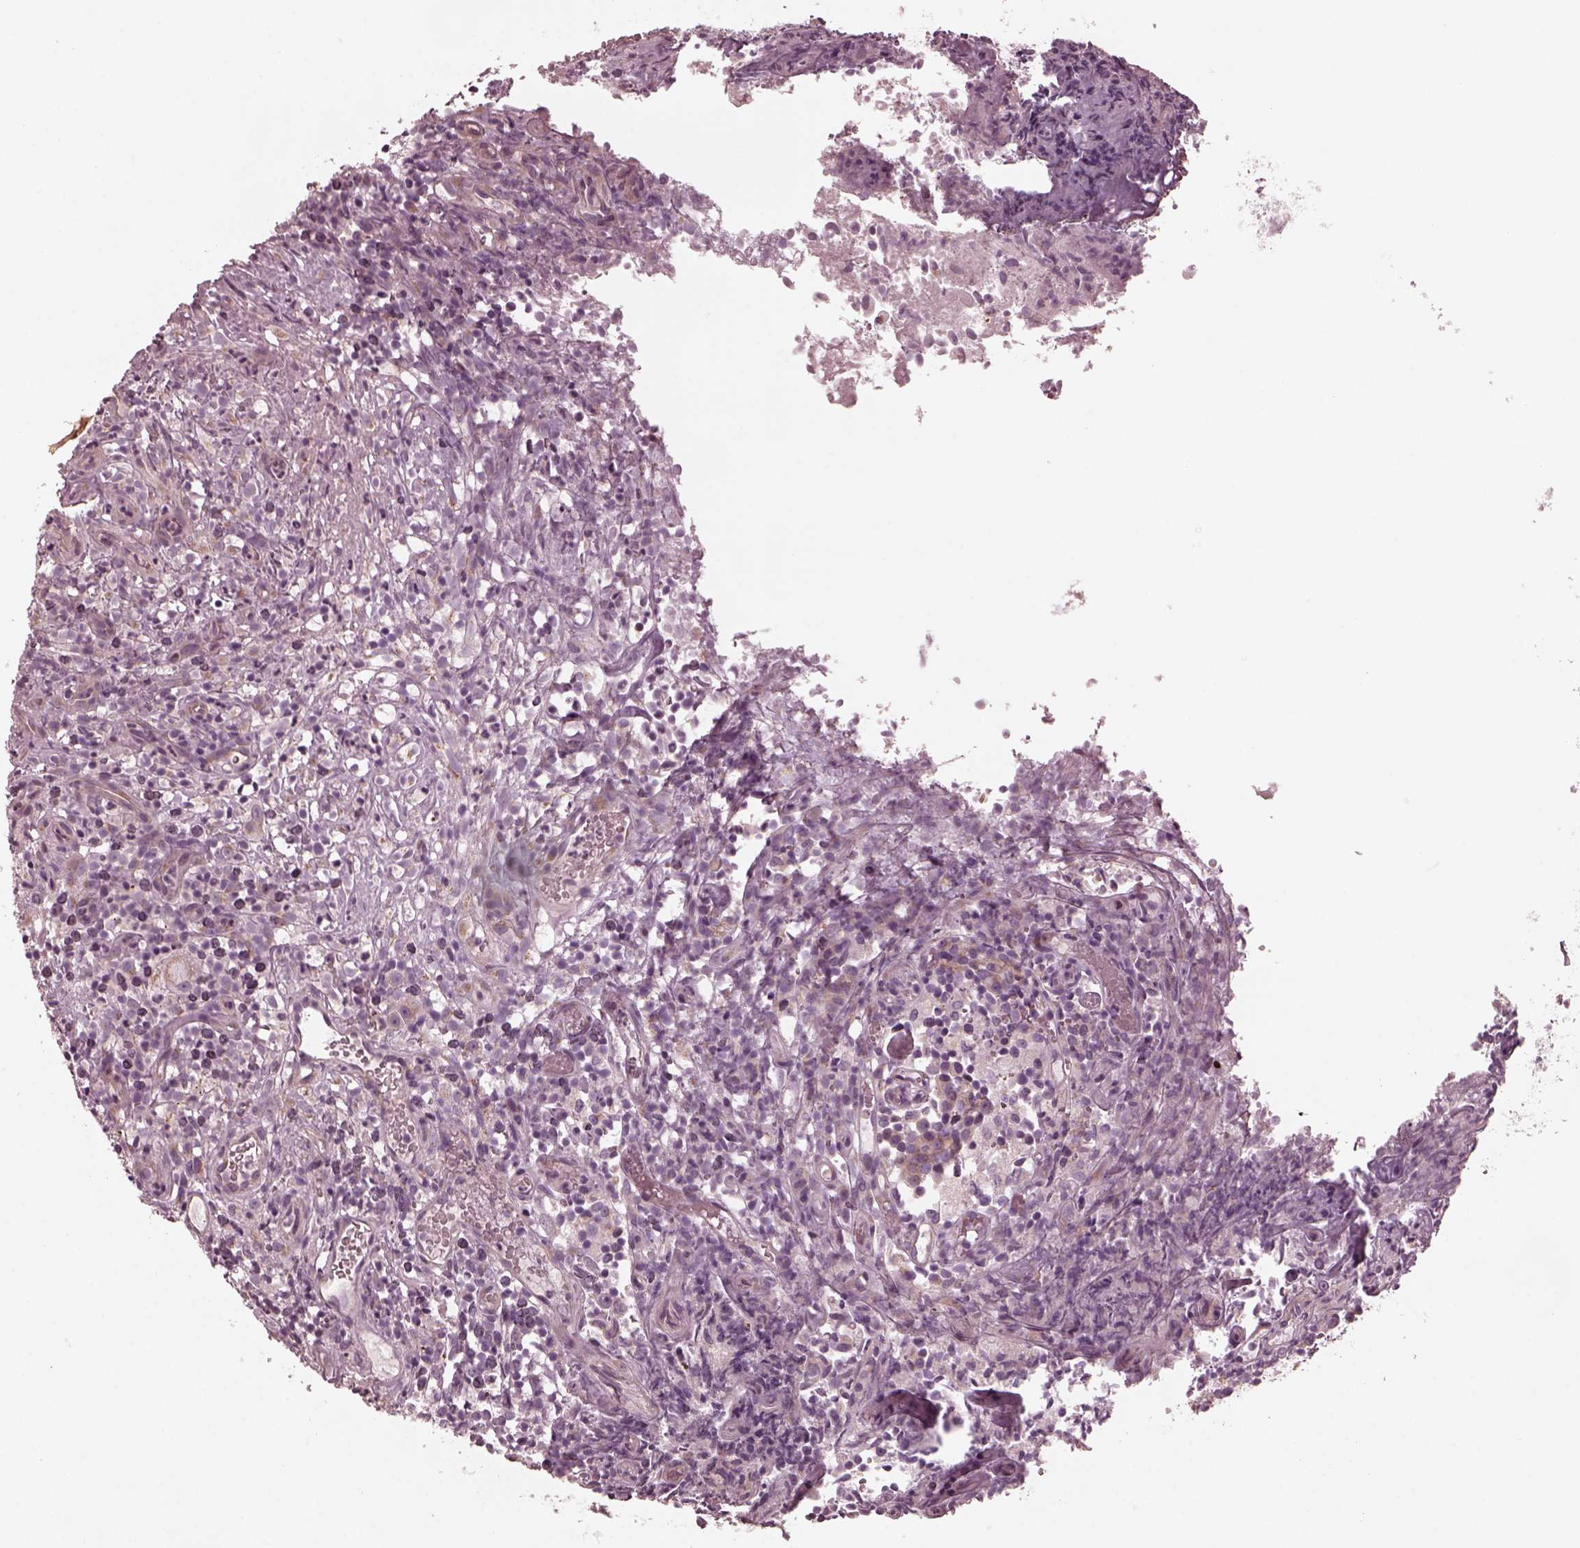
{"staining": {"intensity": "weak", "quantity": ">75%", "location": "cytoplasmic/membranous"}, "tissue": "prostate cancer", "cell_type": "Tumor cells", "image_type": "cancer", "snomed": [{"axis": "morphology", "description": "Adenocarcinoma, High grade"}, {"axis": "topography", "description": "Prostate"}], "caption": "Adenocarcinoma (high-grade) (prostate) tissue reveals weak cytoplasmic/membranous positivity in approximately >75% of tumor cells", "gene": "KIF6", "patient": {"sex": "male", "age": 53}}